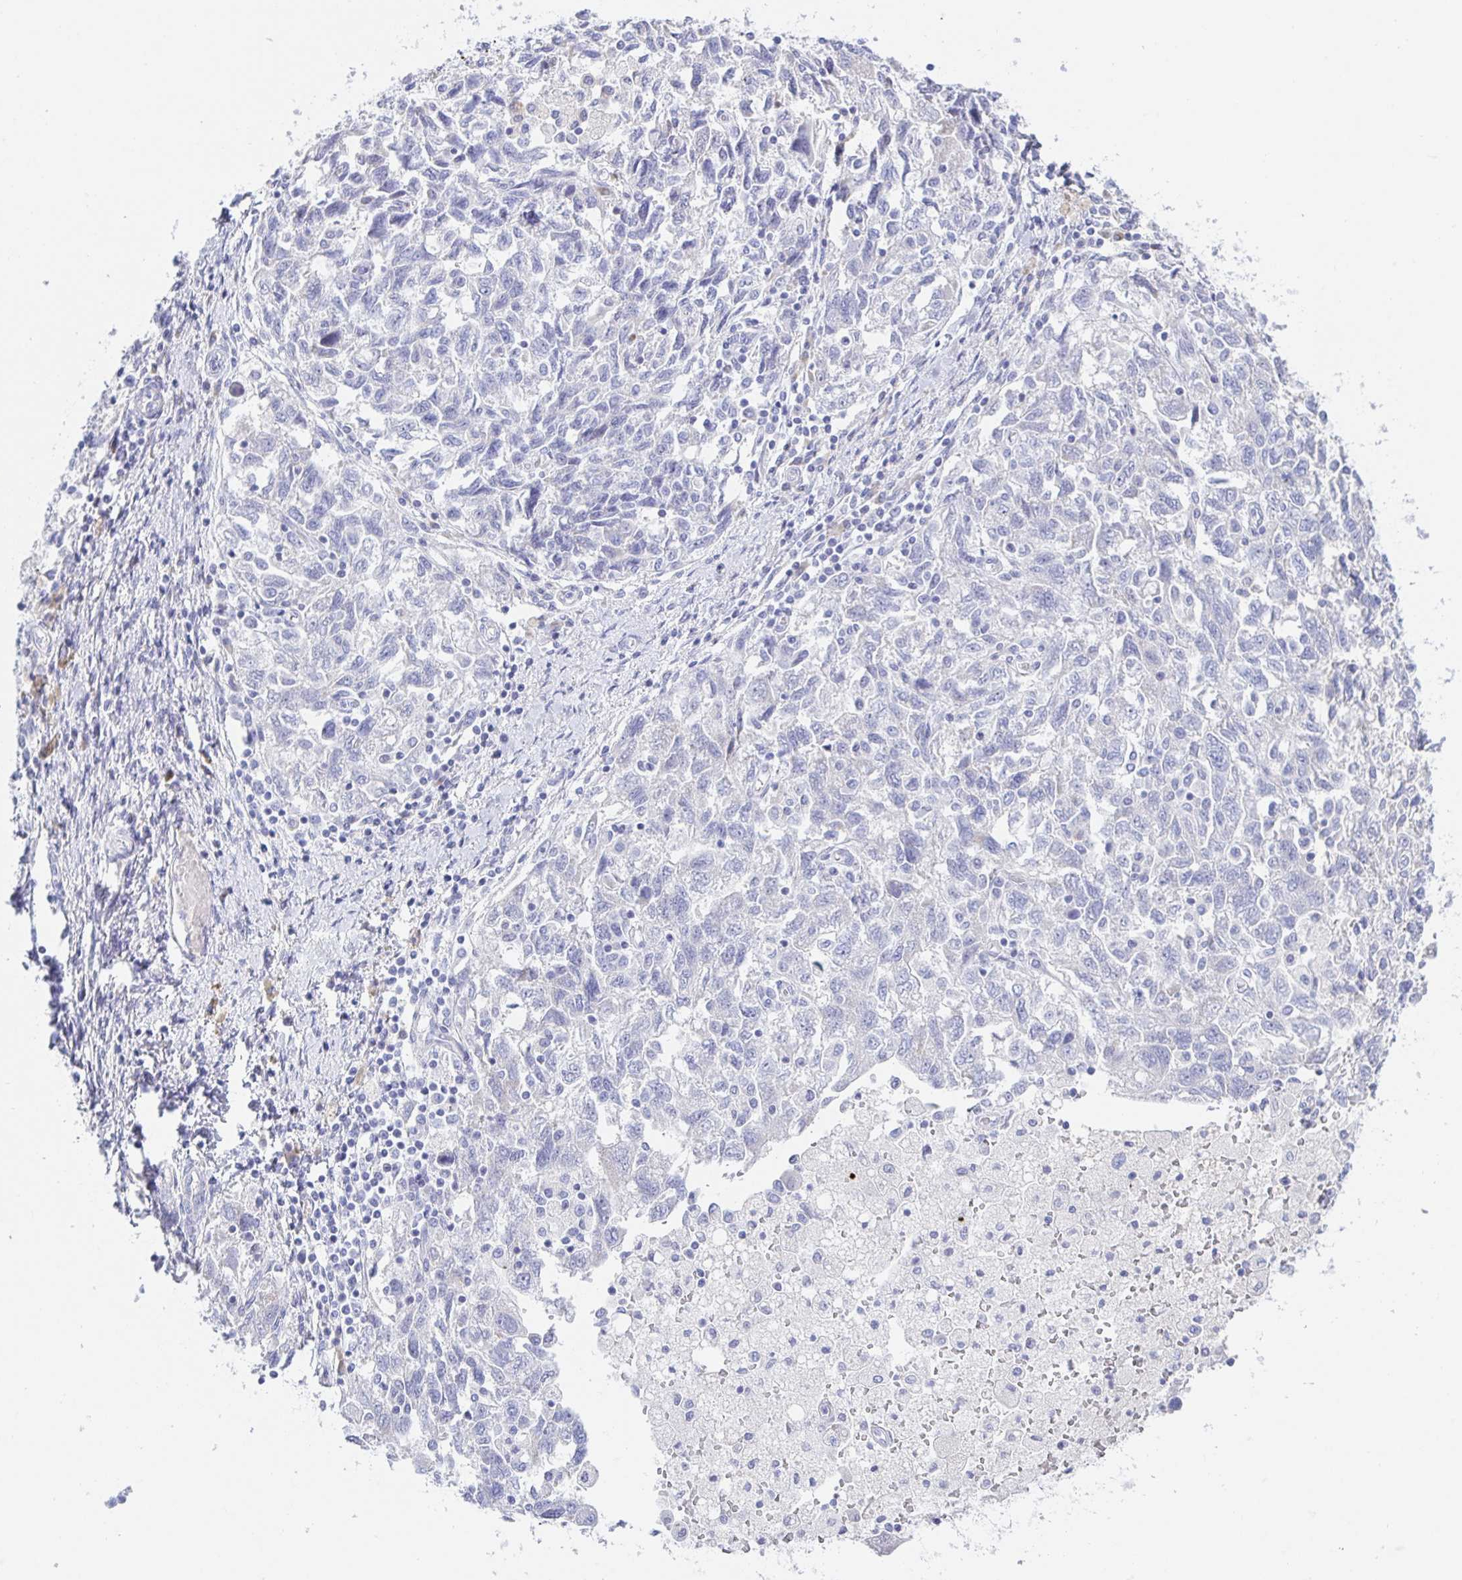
{"staining": {"intensity": "negative", "quantity": "none", "location": "none"}, "tissue": "ovarian cancer", "cell_type": "Tumor cells", "image_type": "cancer", "snomed": [{"axis": "morphology", "description": "Carcinoma, NOS"}, {"axis": "morphology", "description": "Cystadenocarcinoma, serous, NOS"}, {"axis": "topography", "description": "Ovary"}], "caption": "IHC of human ovarian carcinoma demonstrates no expression in tumor cells.", "gene": "SIAH3", "patient": {"sex": "female", "age": 69}}